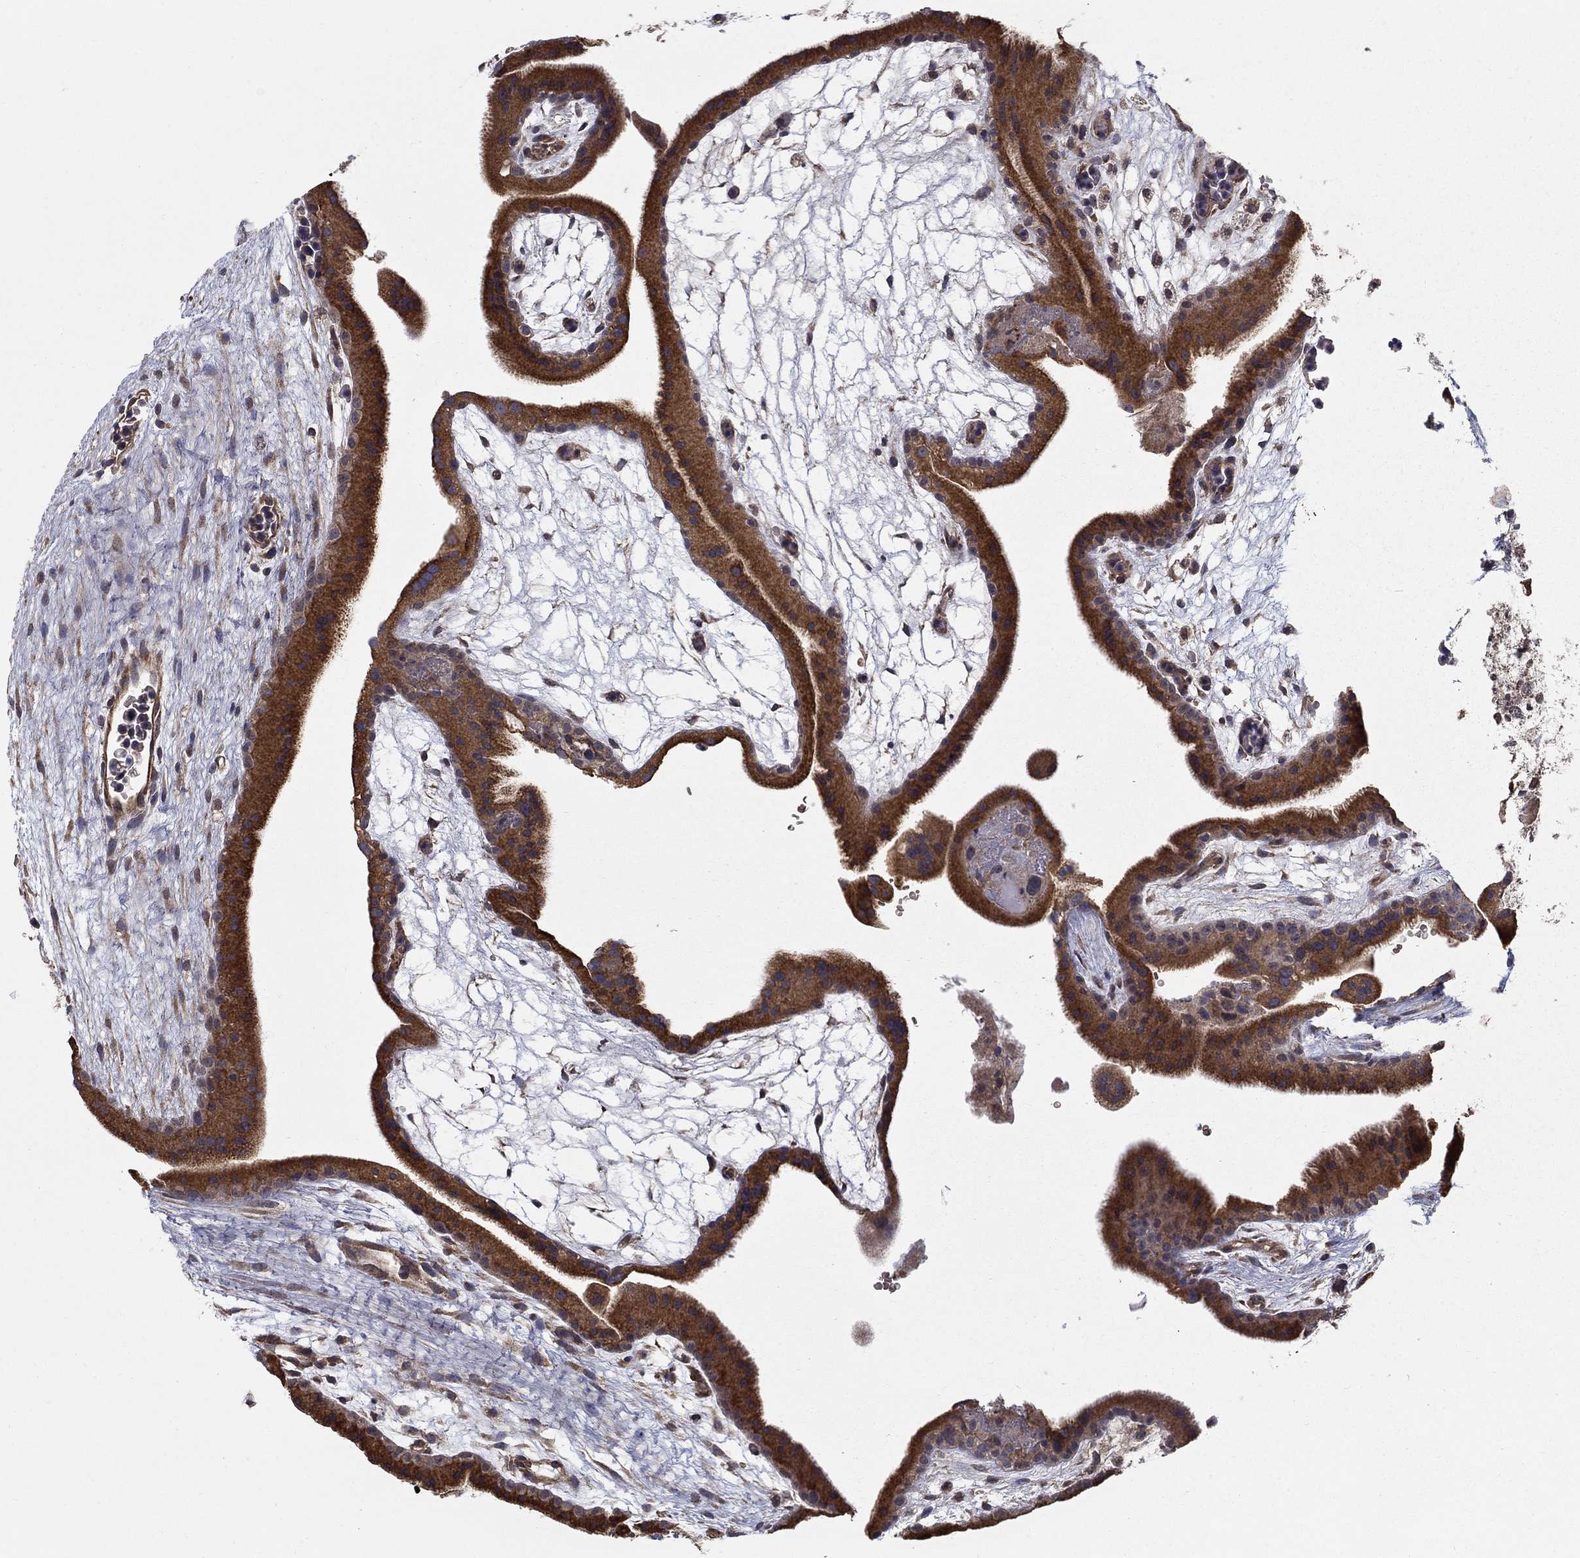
{"staining": {"intensity": "weak", "quantity": "25%-75%", "location": "cytoplasmic/membranous"}, "tissue": "placenta", "cell_type": "Decidual cells", "image_type": "normal", "snomed": [{"axis": "morphology", "description": "Normal tissue, NOS"}, {"axis": "topography", "description": "Placenta"}], "caption": "A brown stain shows weak cytoplasmic/membranous staining of a protein in decidual cells of normal human placenta. Ihc stains the protein of interest in brown and the nuclei are stained blue.", "gene": "SLC2A13", "patient": {"sex": "female", "age": 19}}